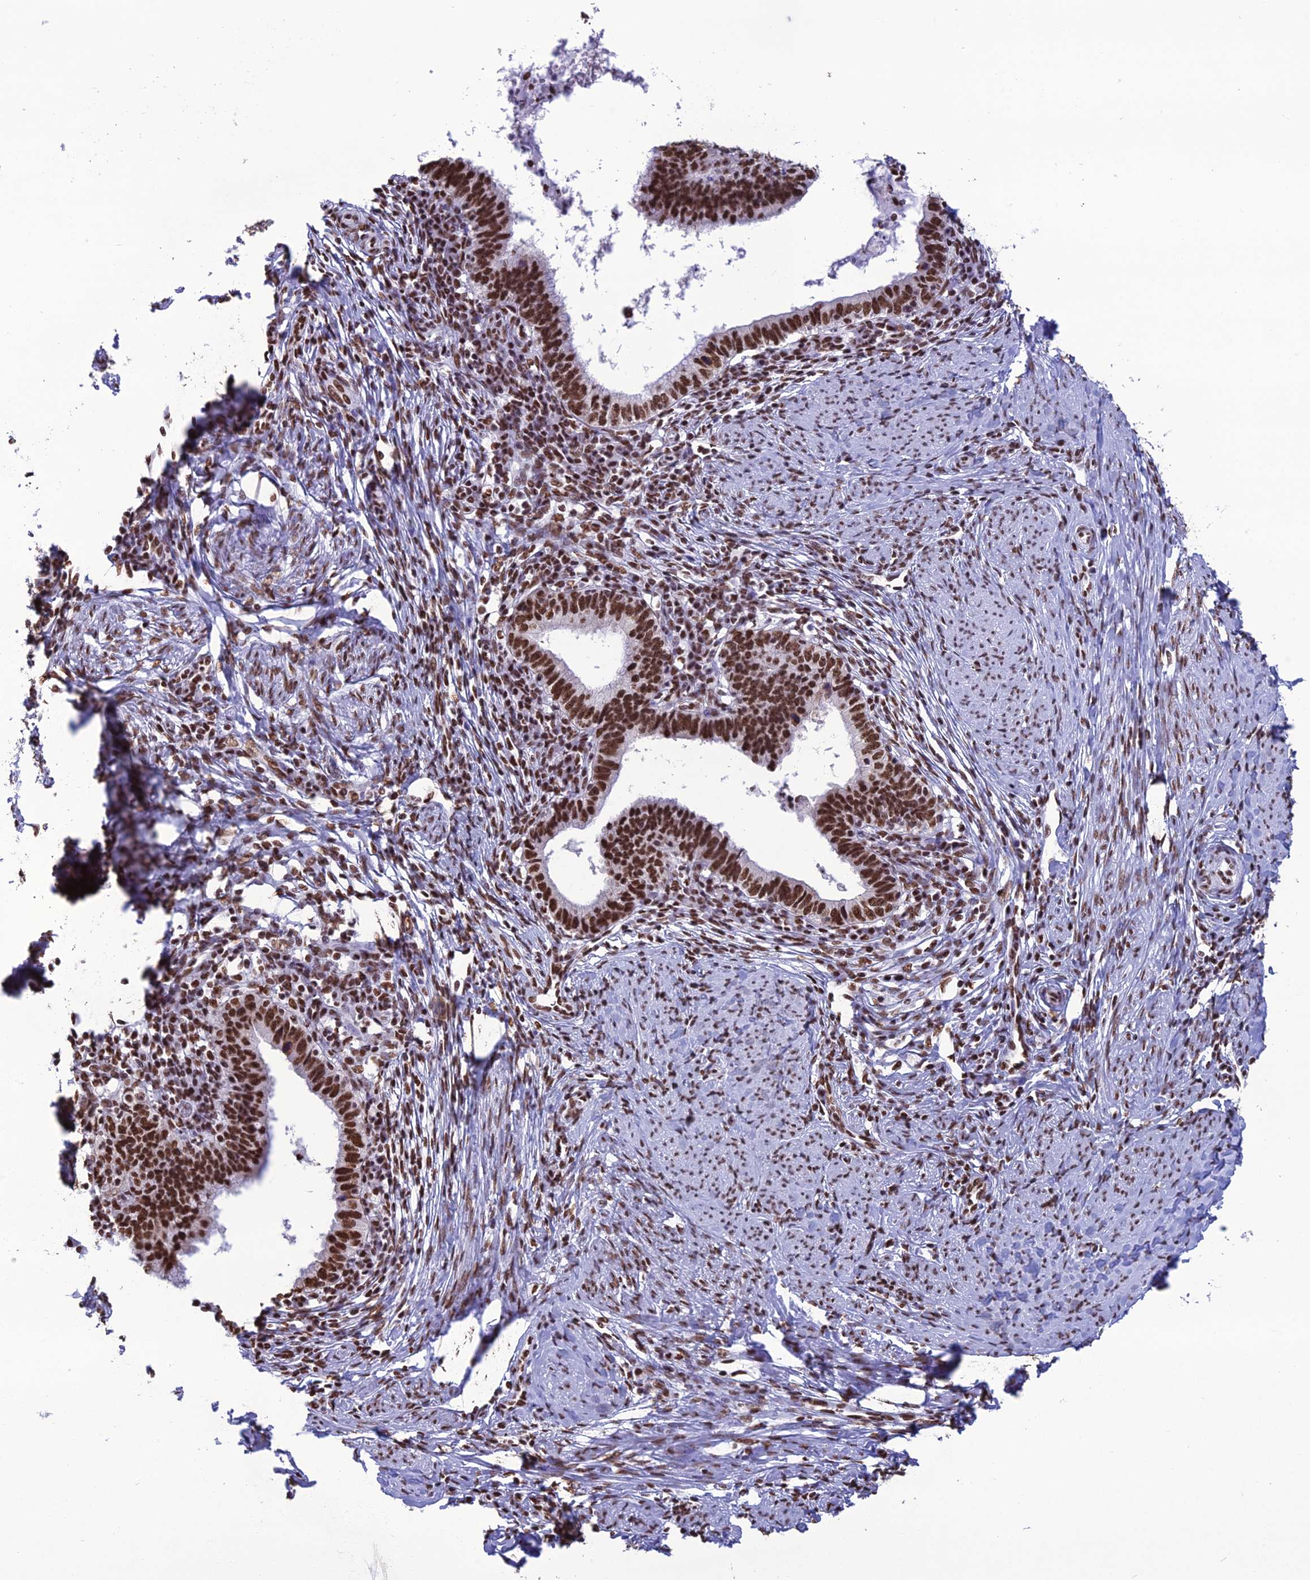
{"staining": {"intensity": "strong", "quantity": ">75%", "location": "nuclear"}, "tissue": "cervical cancer", "cell_type": "Tumor cells", "image_type": "cancer", "snomed": [{"axis": "morphology", "description": "Adenocarcinoma, NOS"}, {"axis": "topography", "description": "Cervix"}], "caption": "An IHC photomicrograph of tumor tissue is shown. Protein staining in brown shows strong nuclear positivity in cervical adenocarcinoma within tumor cells. (DAB IHC with brightfield microscopy, high magnification).", "gene": "PRAMEF12", "patient": {"sex": "female", "age": 36}}